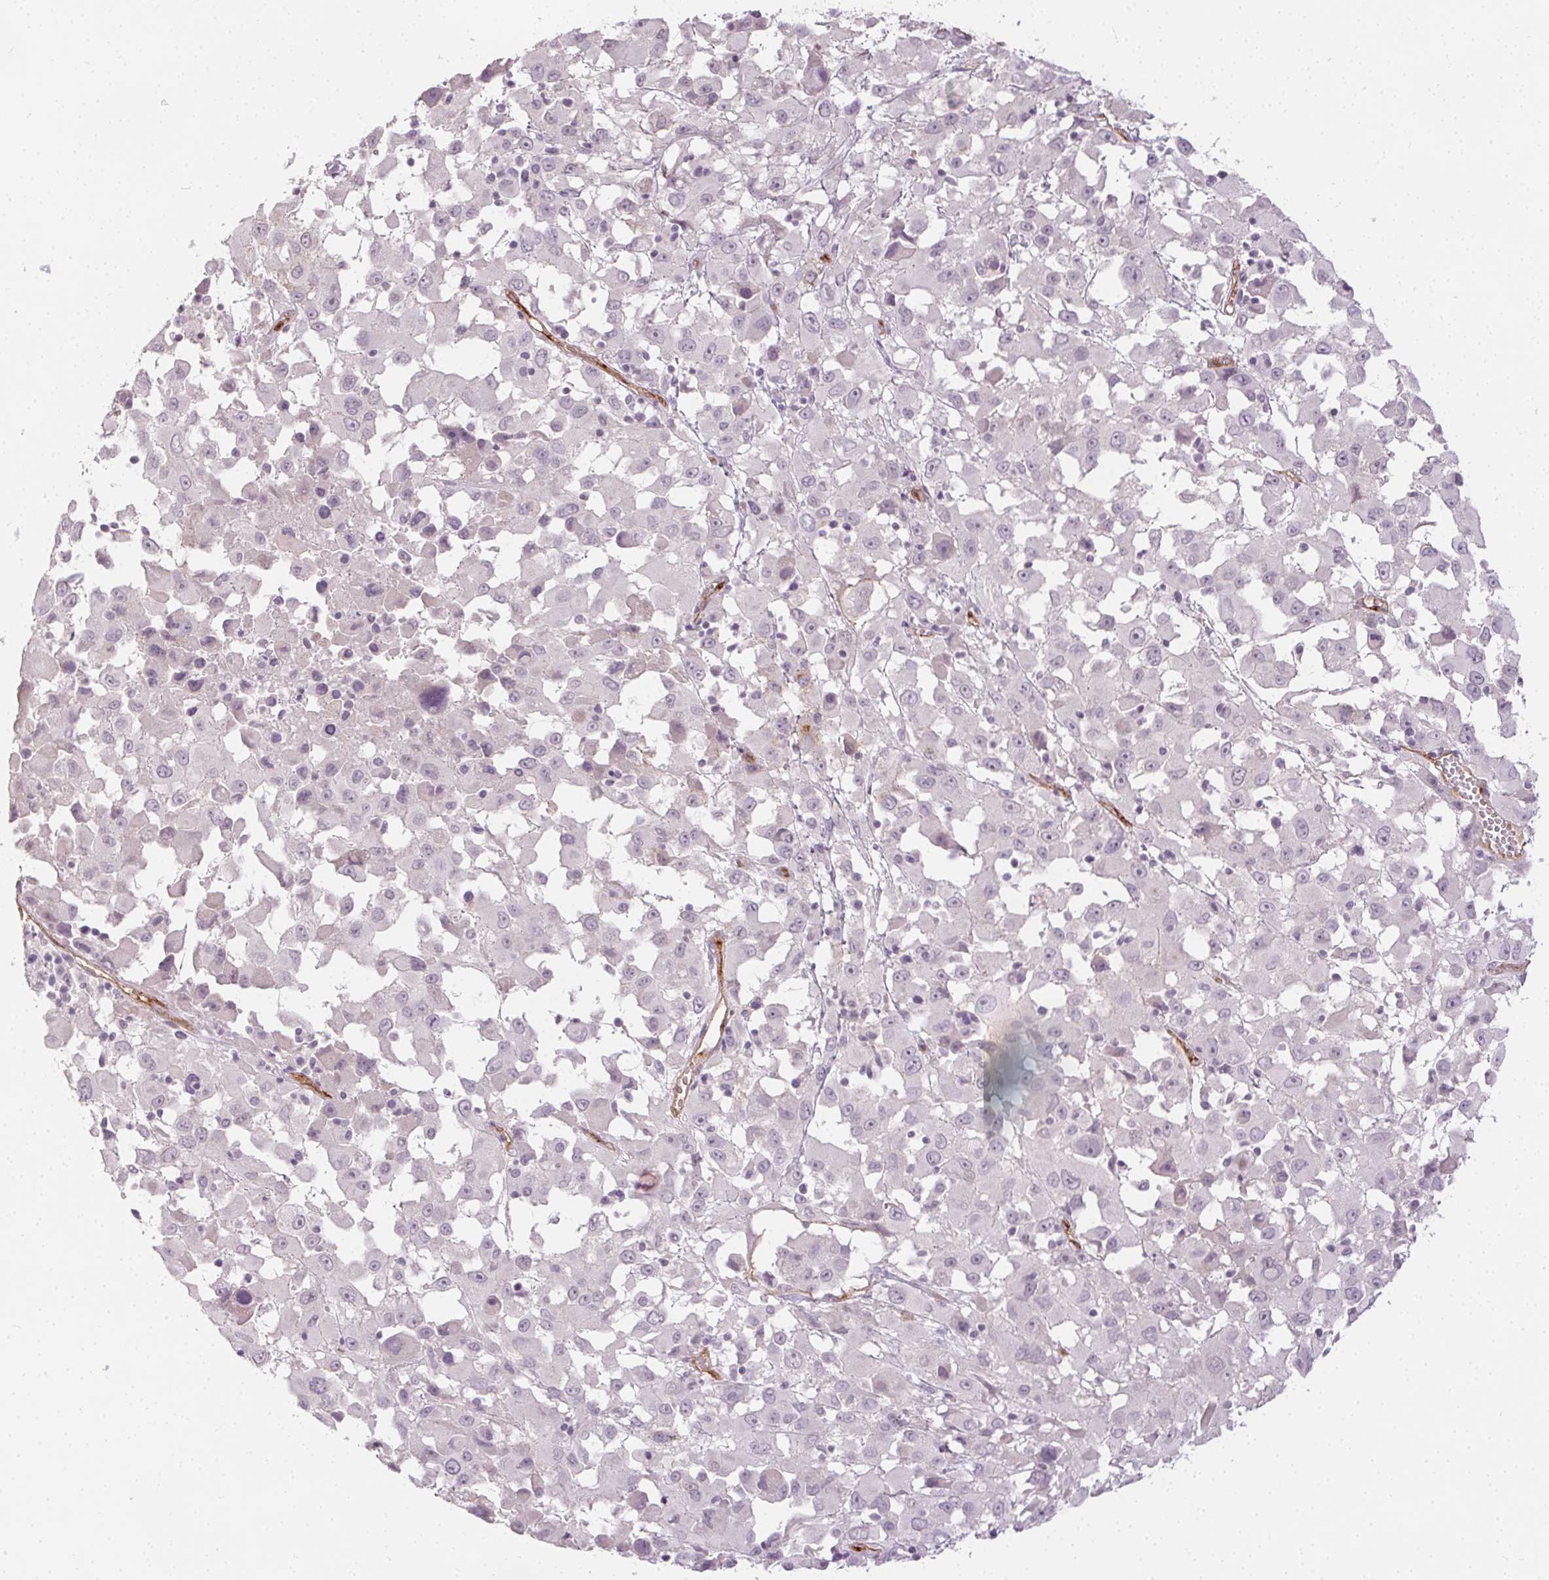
{"staining": {"intensity": "negative", "quantity": "none", "location": "none"}, "tissue": "melanoma", "cell_type": "Tumor cells", "image_type": "cancer", "snomed": [{"axis": "morphology", "description": "Malignant melanoma, Metastatic site"}, {"axis": "topography", "description": "Soft tissue"}], "caption": "The photomicrograph shows no significant positivity in tumor cells of malignant melanoma (metastatic site).", "gene": "PODXL", "patient": {"sex": "male", "age": 50}}